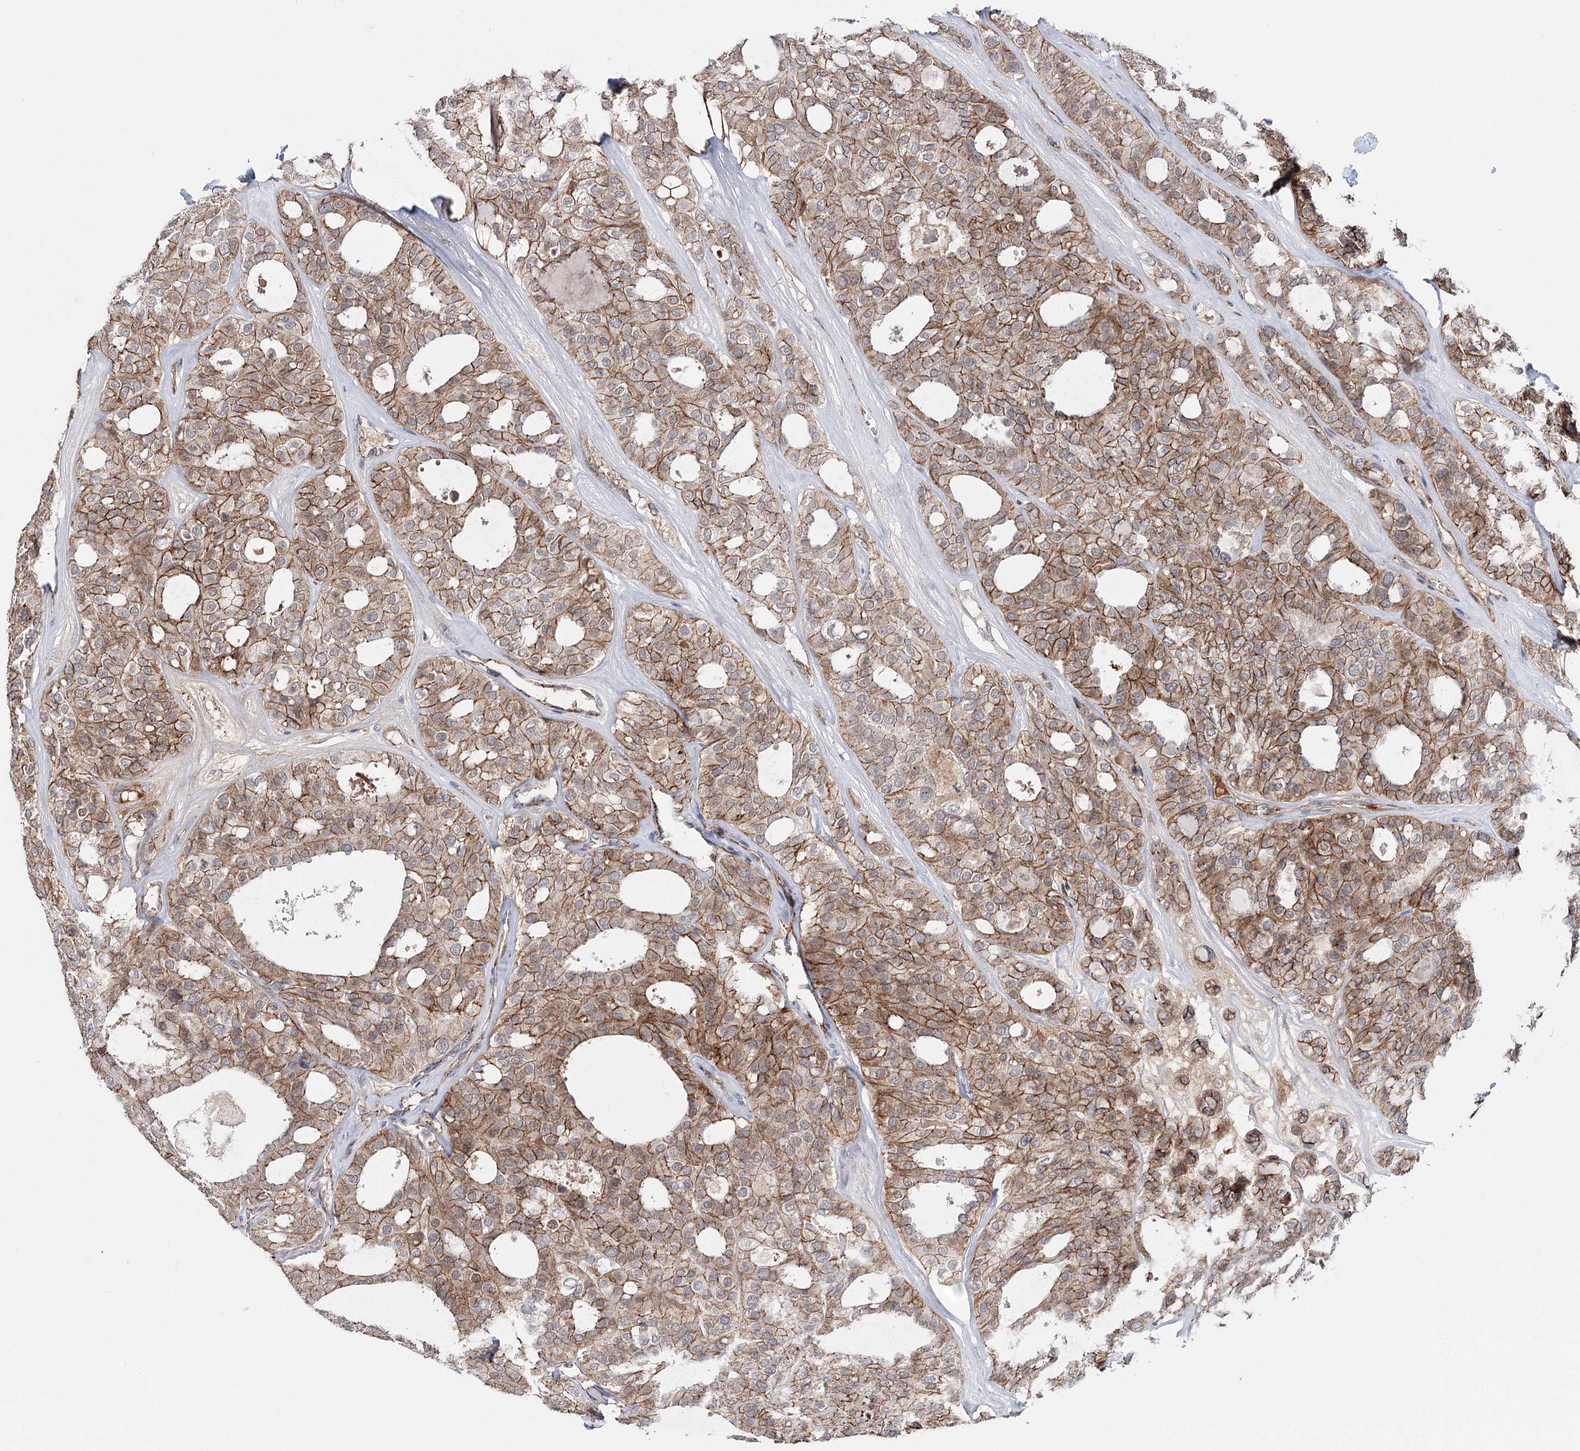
{"staining": {"intensity": "moderate", "quantity": ">75%", "location": "cytoplasmic/membranous"}, "tissue": "thyroid cancer", "cell_type": "Tumor cells", "image_type": "cancer", "snomed": [{"axis": "morphology", "description": "Follicular adenoma carcinoma, NOS"}, {"axis": "topography", "description": "Thyroid gland"}], "caption": "Protein staining of thyroid cancer tissue exhibits moderate cytoplasmic/membranous expression in about >75% of tumor cells.", "gene": "PKP4", "patient": {"sex": "male", "age": 75}}